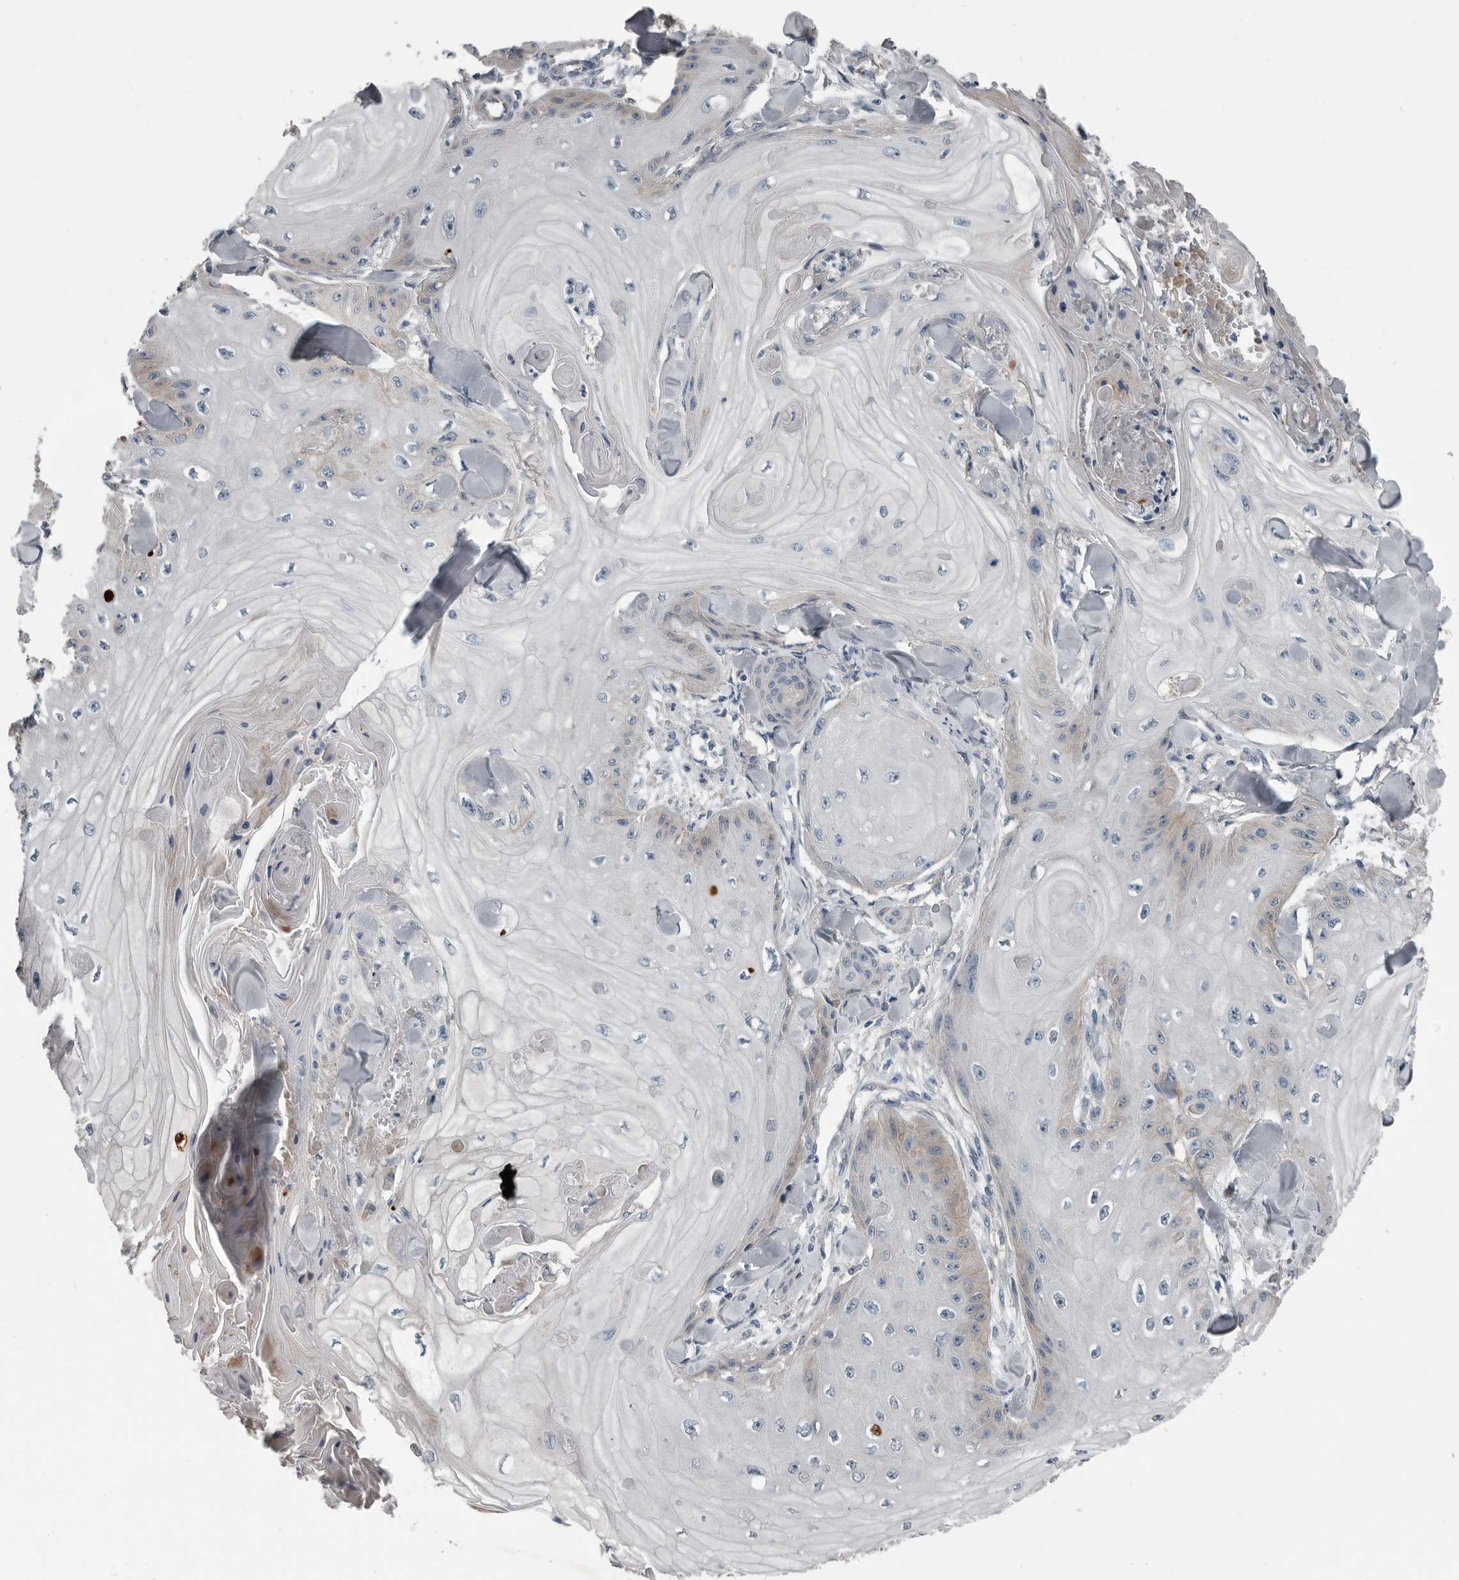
{"staining": {"intensity": "negative", "quantity": "none", "location": "none"}, "tissue": "skin cancer", "cell_type": "Tumor cells", "image_type": "cancer", "snomed": [{"axis": "morphology", "description": "Squamous cell carcinoma, NOS"}, {"axis": "topography", "description": "Skin"}], "caption": "This is an immunohistochemistry image of squamous cell carcinoma (skin). There is no expression in tumor cells.", "gene": "DPY19L4", "patient": {"sex": "male", "age": 74}}